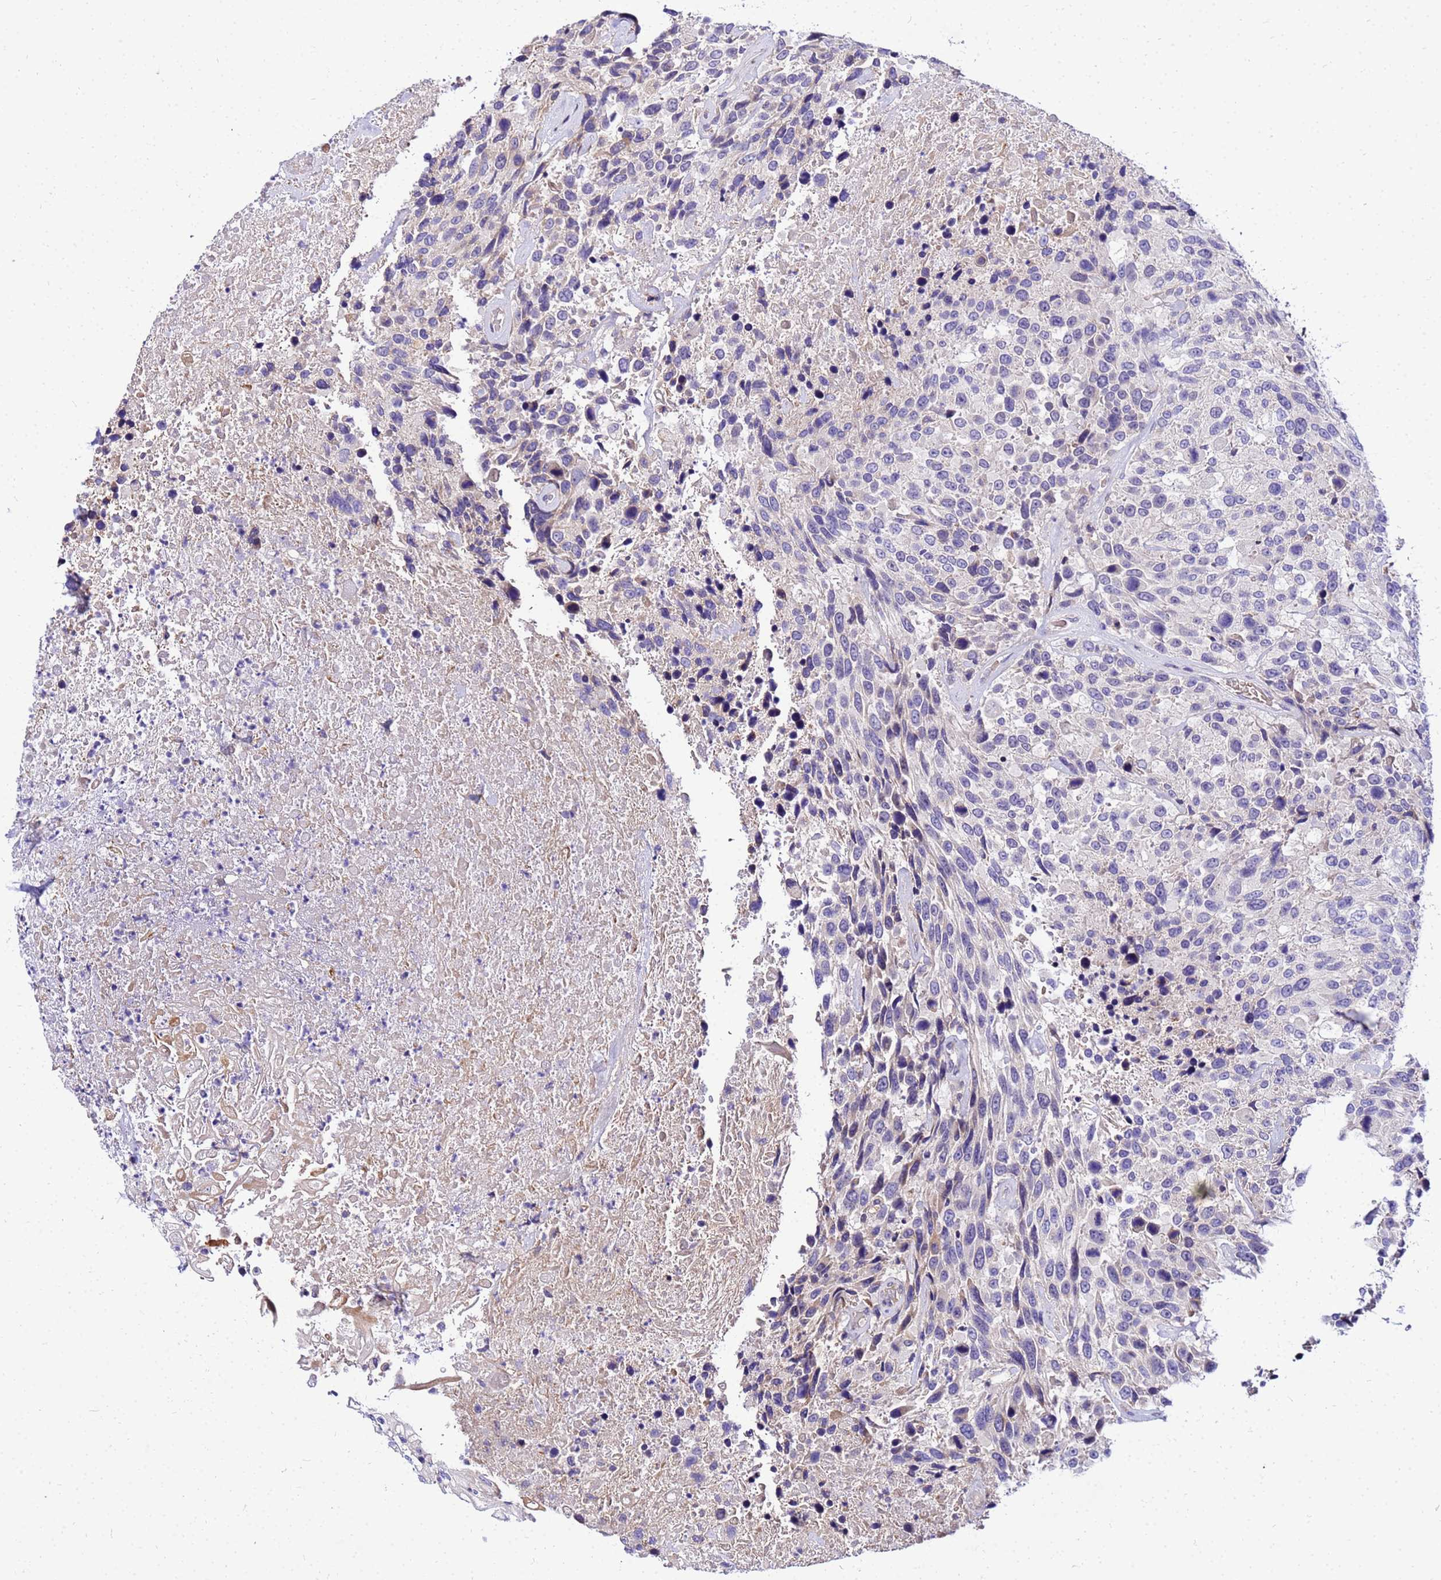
{"staining": {"intensity": "negative", "quantity": "none", "location": "none"}, "tissue": "urothelial cancer", "cell_type": "Tumor cells", "image_type": "cancer", "snomed": [{"axis": "morphology", "description": "Urothelial carcinoma, High grade"}, {"axis": "topography", "description": "Urinary bladder"}], "caption": "Immunohistochemical staining of urothelial cancer exhibits no significant expression in tumor cells.", "gene": "HERC5", "patient": {"sex": "female", "age": 70}}